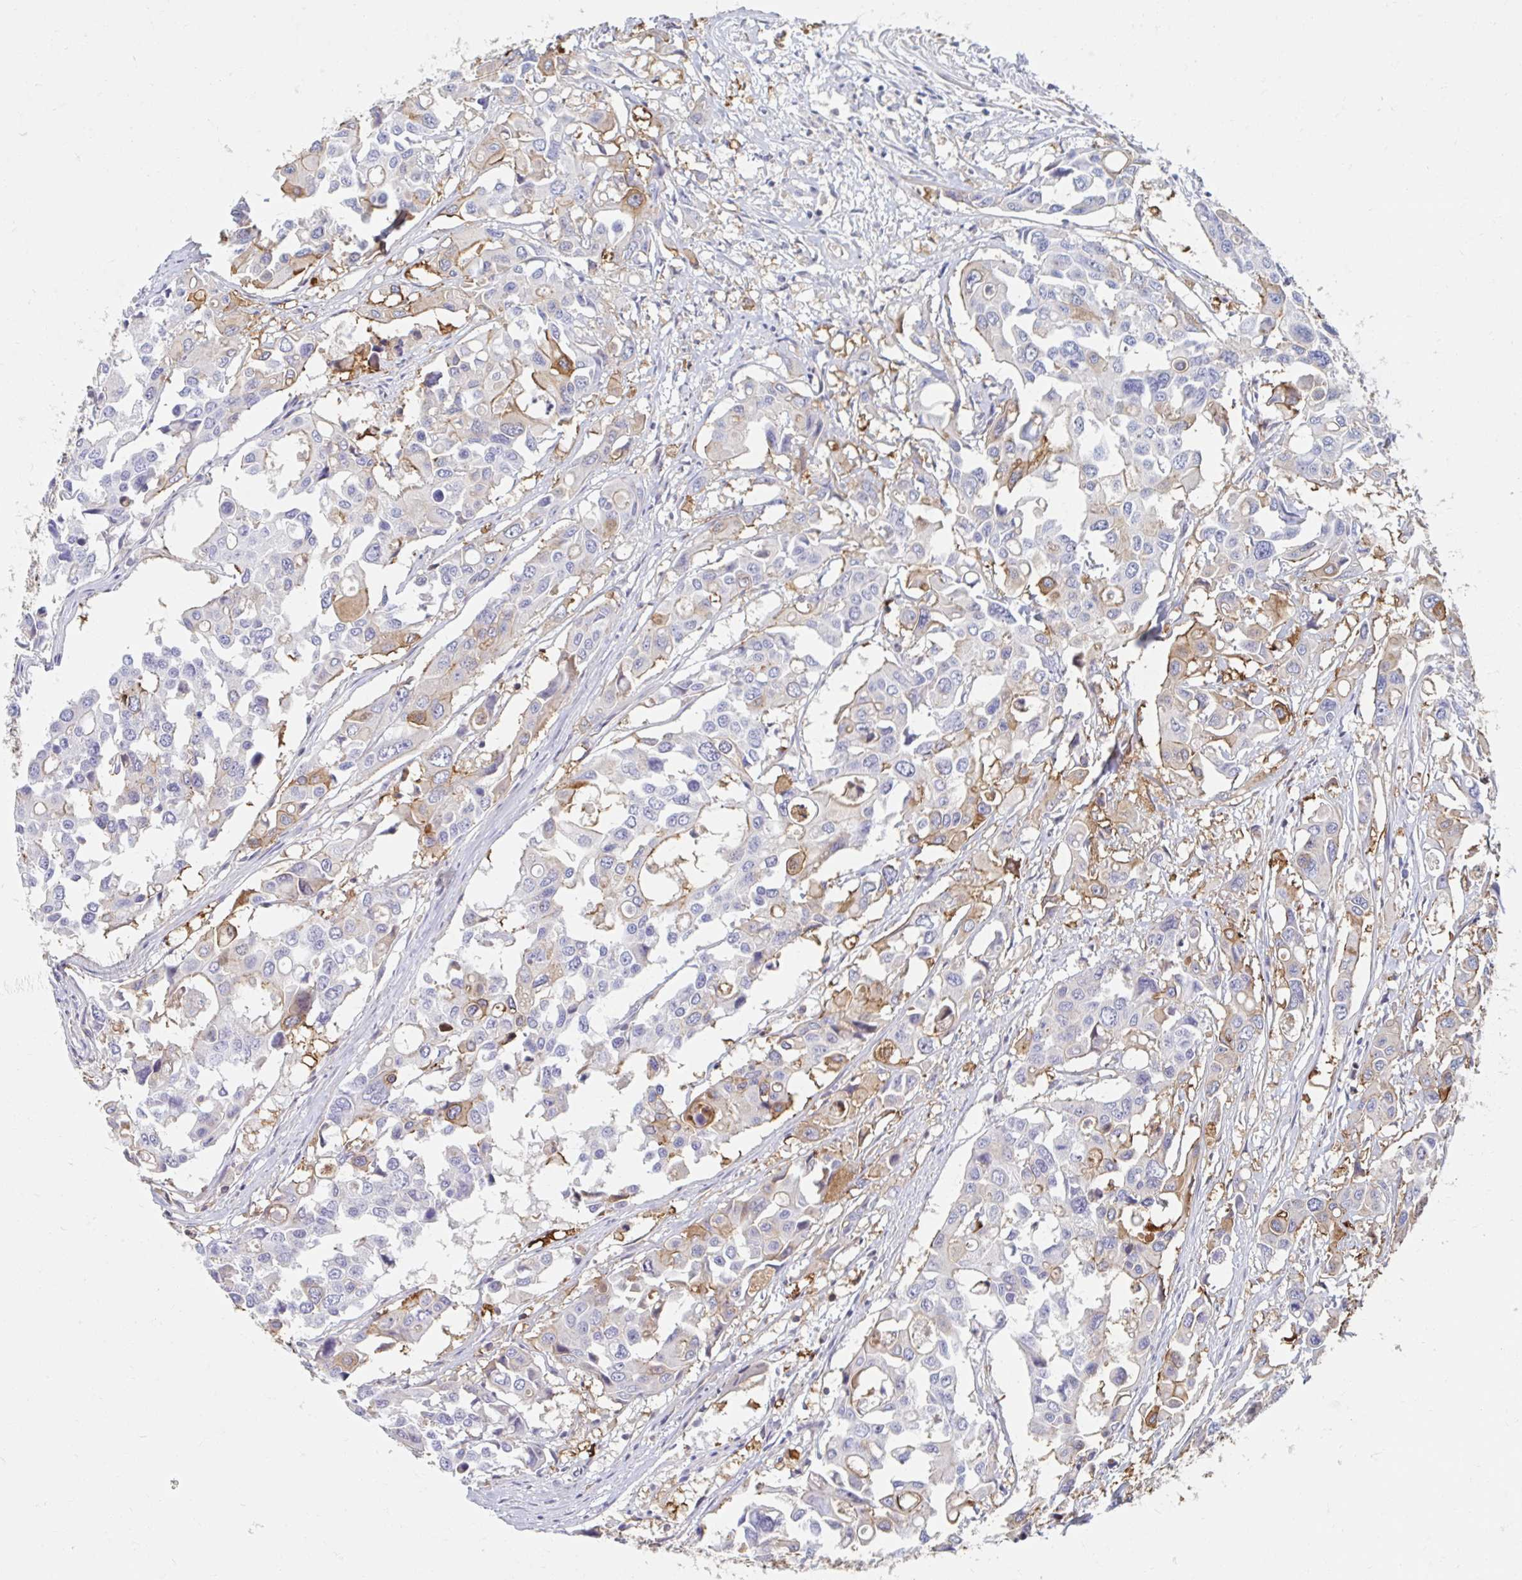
{"staining": {"intensity": "moderate", "quantity": "<25%", "location": "cytoplasmic/membranous"}, "tissue": "colorectal cancer", "cell_type": "Tumor cells", "image_type": "cancer", "snomed": [{"axis": "morphology", "description": "Adenocarcinoma, NOS"}, {"axis": "topography", "description": "Colon"}], "caption": "Immunohistochemistry (IHC) (DAB) staining of human colorectal cancer (adenocarcinoma) exhibits moderate cytoplasmic/membranous protein positivity in approximately <25% of tumor cells.", "gene": "MYLK2", "patient": {"sex": "male", "age": 77}}